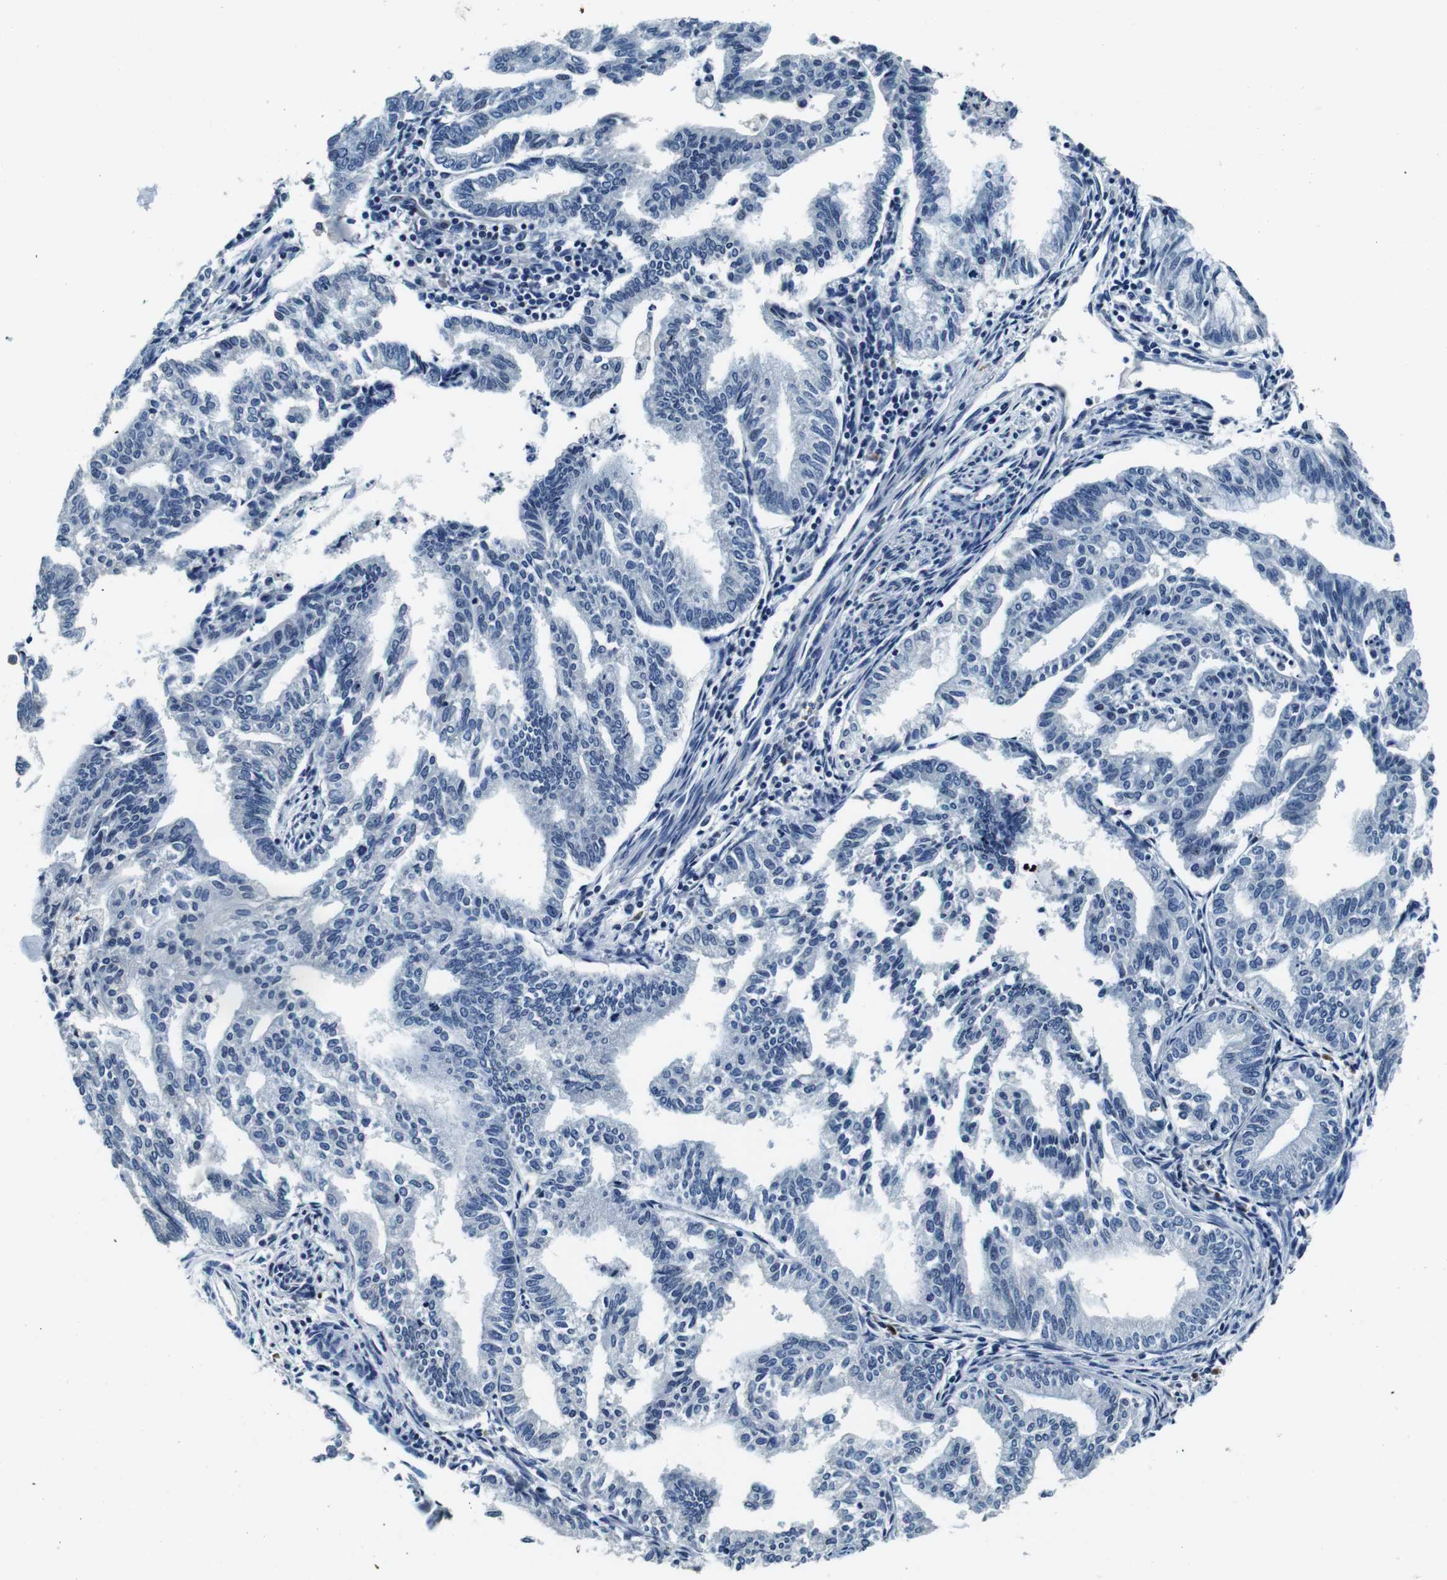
{"staining": {"intensity": "negative", "quantity": "none", "location": "none"}, "tissue": "endometrial cancer", "cell_type": "Tumor cells", "image_type": "cancer", "snomed": [{"axis": "morphology", "description": "Adenocarcinoma, NOS"}, {"axis": "topography", "description": "Endometrium"}], "caption": "Adenocarcinoma (endometrial) was stained to show a protein in brown. There is no significant positivity in tumor cells.", "gene": "GJE1", "patient": {"sex": "female", "age": 79}}